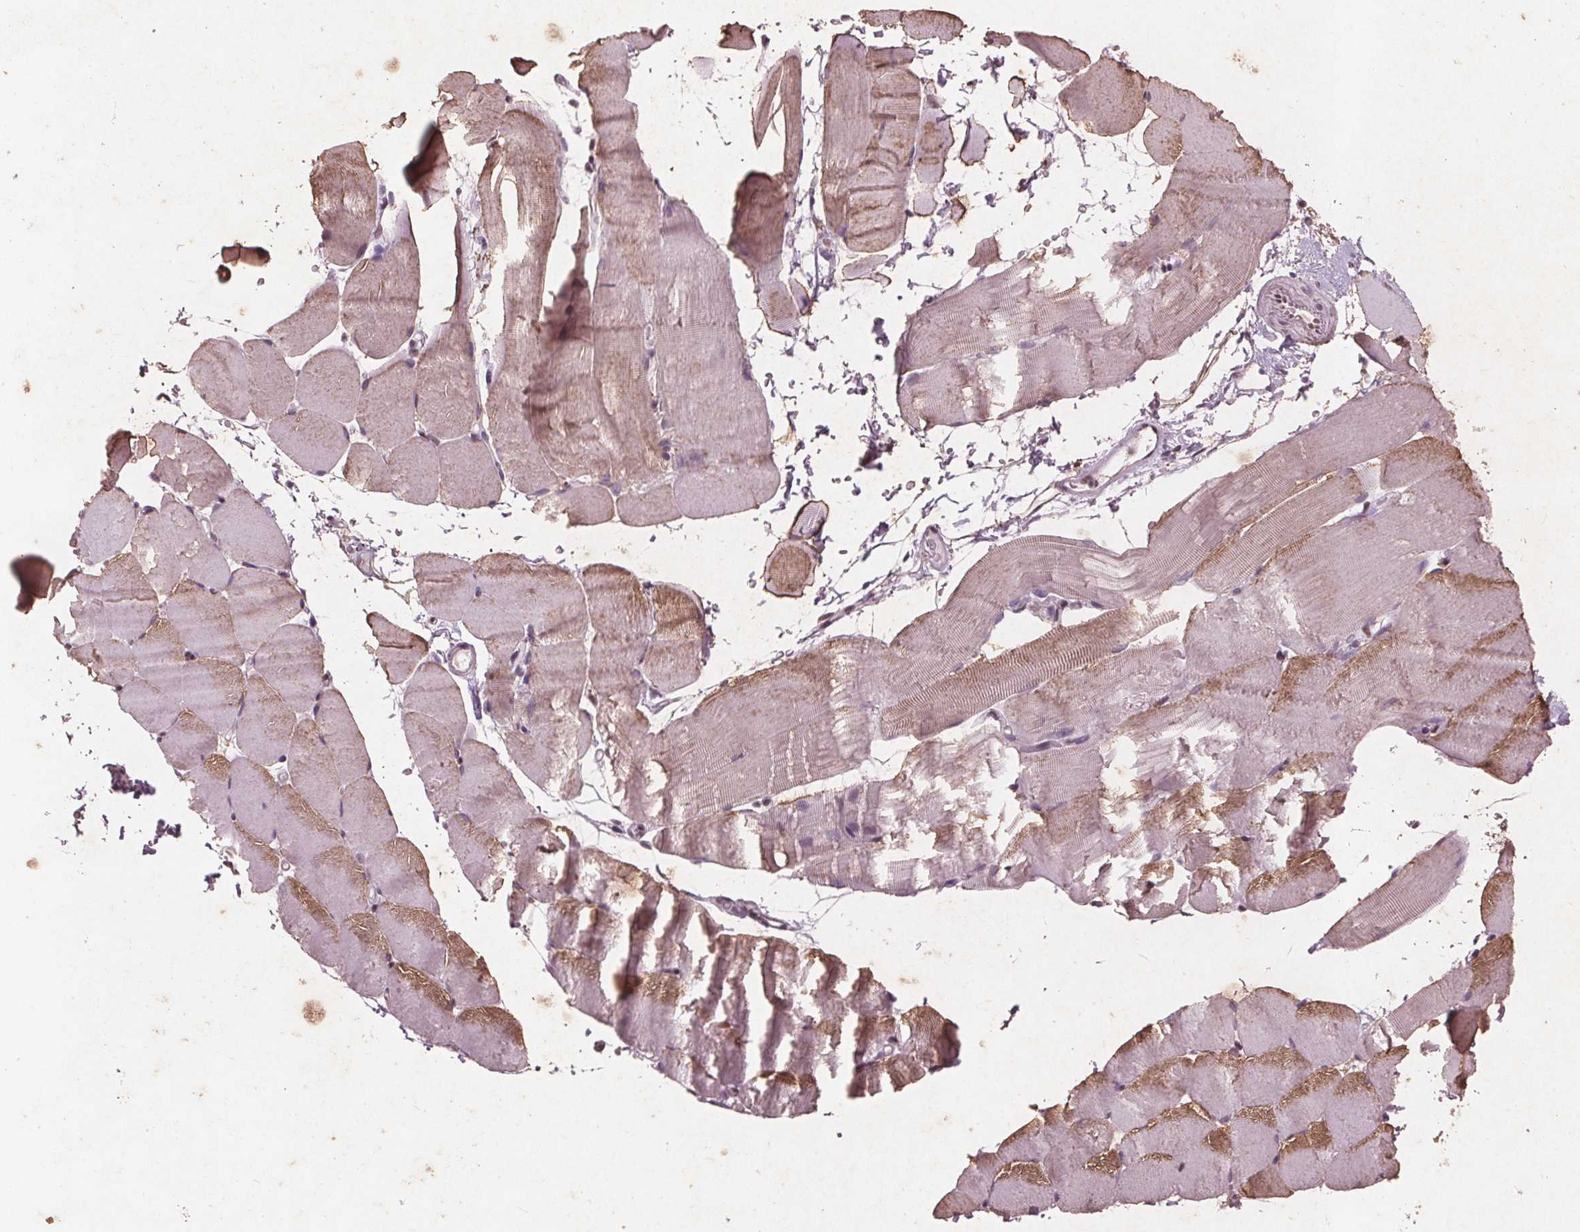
{"staining": {"intensity": "weak", "quantity": "25%-75%", "location": "nuclear"}, "tissue": "skeletal muscle", "cell_type": "Myocytes", "image_type": "normal", "snomed": [{"axis": "morphology", "description": "Normal tissue, NOS"}, {"axis": "topography", "description": "Skeletal muscle"}], "caption": "Immunohistochemistry (IHC) (DAB (3,3'-diaminobenzidine)) staining of benign human skeletal muscle reveals weak nuclear protein positivity in about 25%-75% of myocytes. The protein is shown in brown color, while the nuclei are stained blue.", "gene": "RPS6KA2", "patient": {"sex": "female", "age": 37}}